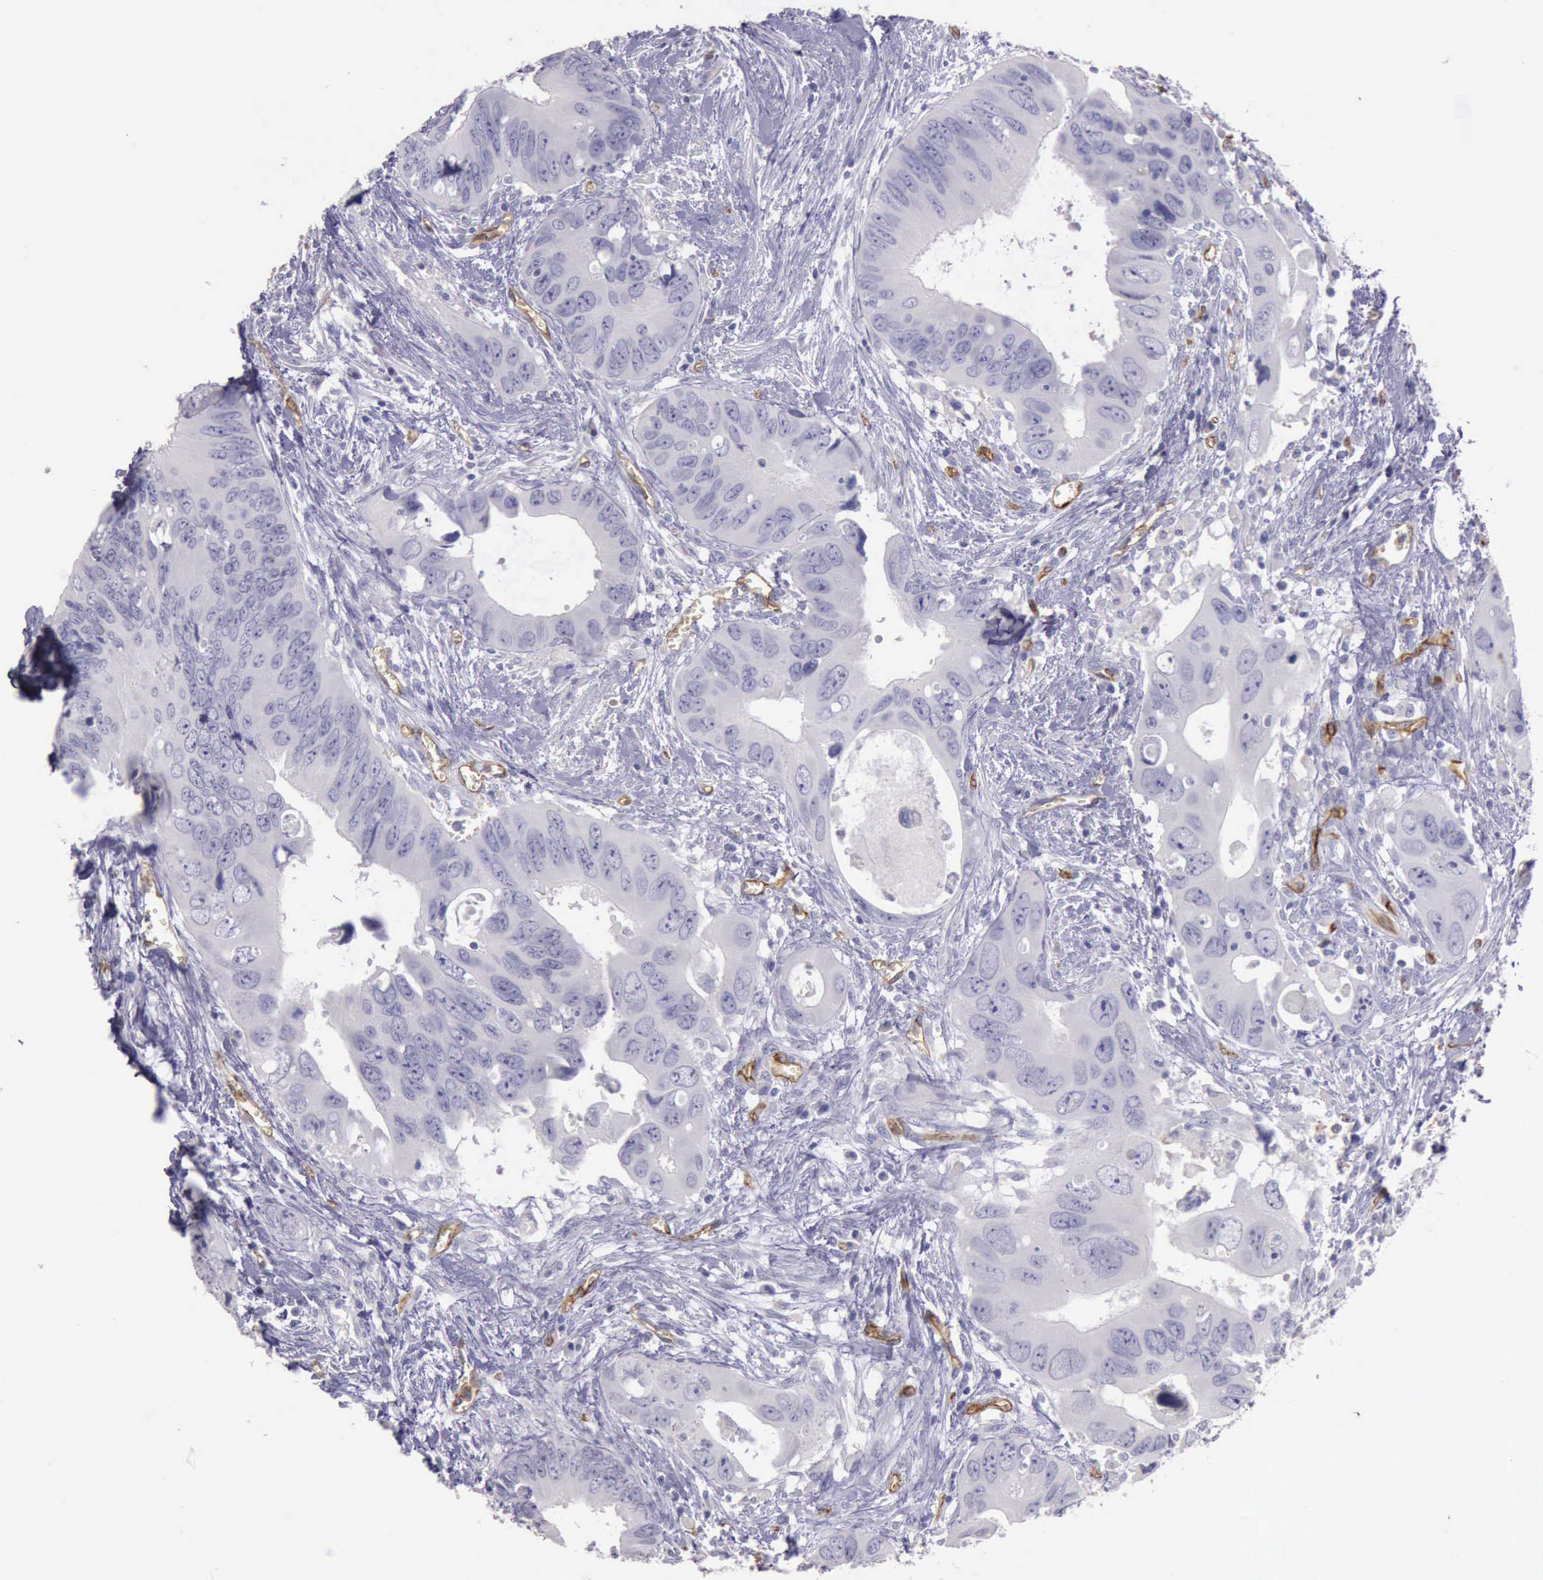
{"staining": {"intensity": "negative", "quantity": "none", "location": "none"}, "tissue": "colorectal cancer", "cell_type": "Tumor cells", "image_type": "cancer", "snomed": [{"axis": "morphology", "description": "Adenocarcinoma, NOS"}, {"axis": "topography", "description": "Rectum"}], "caption": "IHC photomicrograph of human adenocarcinoma (colorectal) stained for a protein (brown), which reveals no staining in tumor cells.", "gene": "TCEANC", "patient": {"sex": "male", "age": 70}}